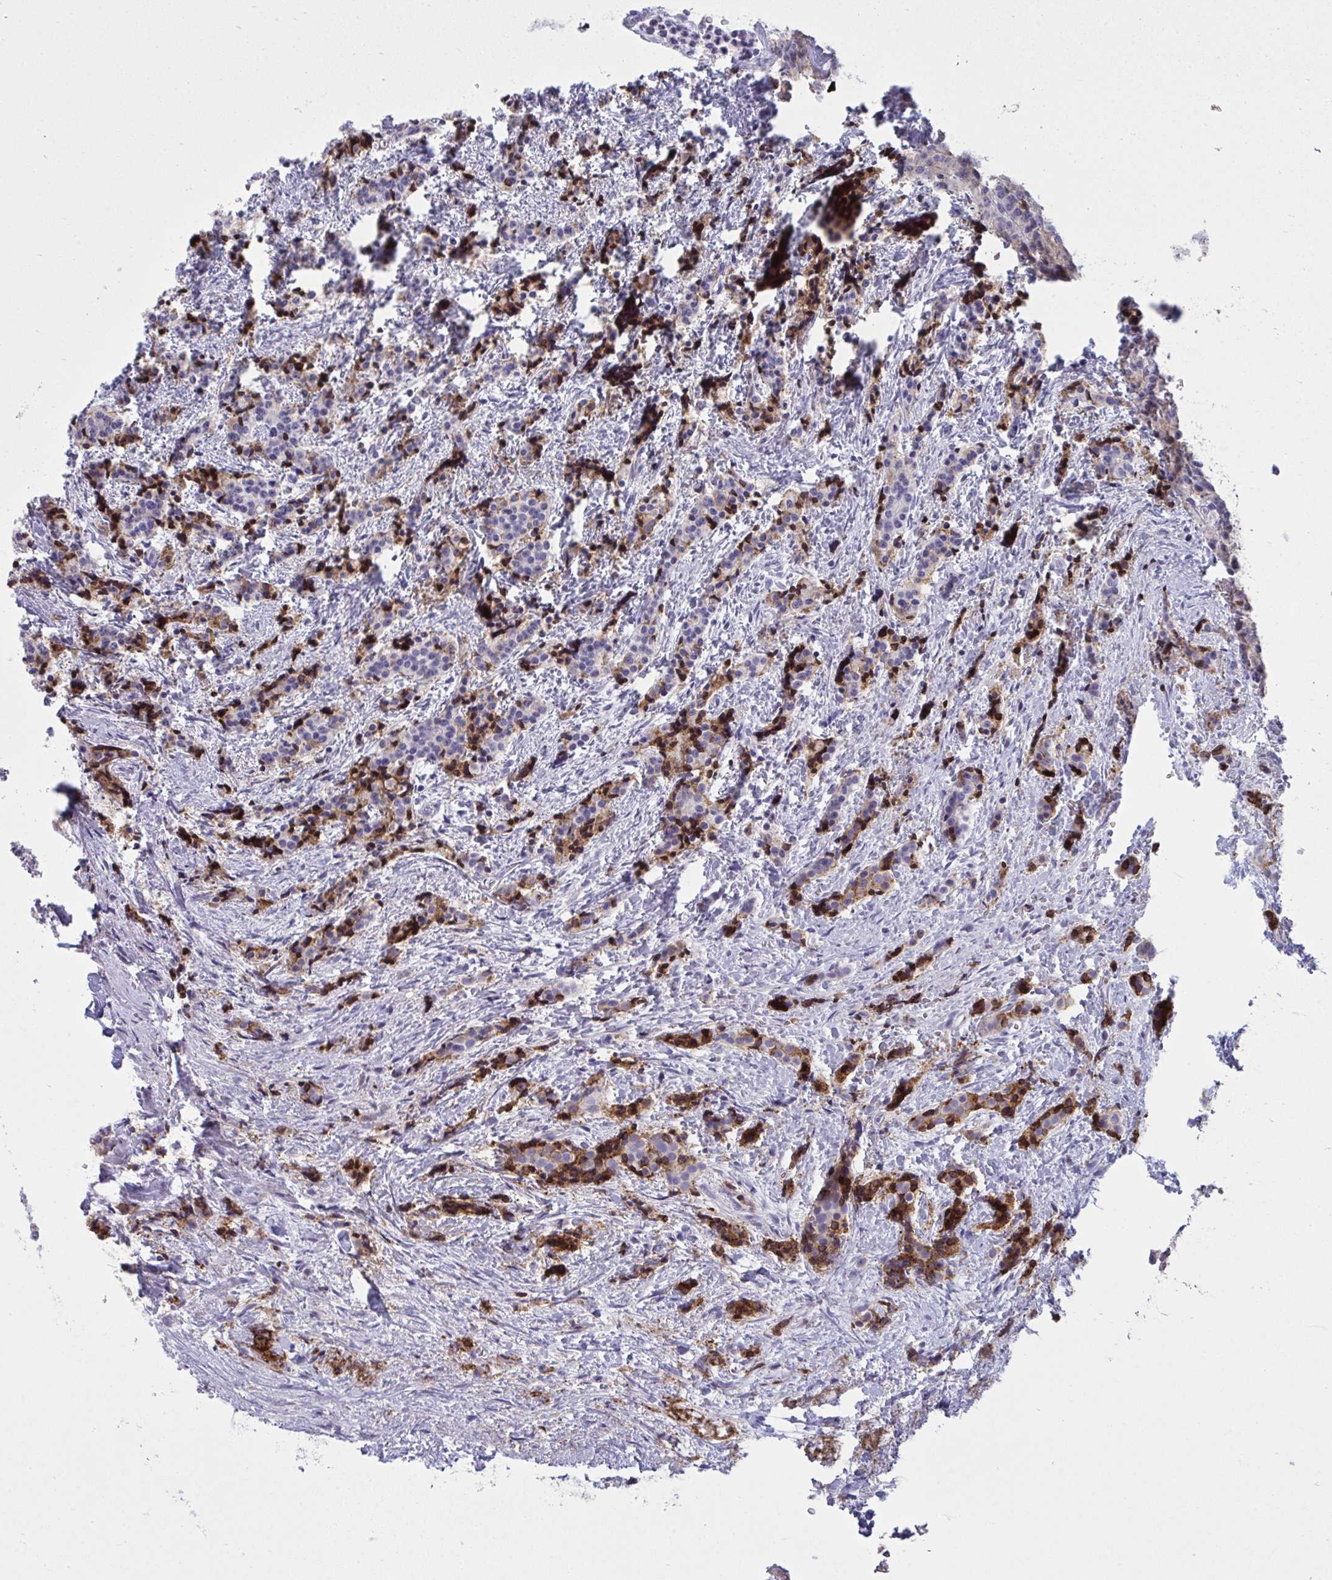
{"staining": {"intensity": "strong", "quantity": "25%-75%", "location": "cytoplasmic/membranous,nuclear"}, "tissue": "carcinoid", "cell_type": "Tumor cells", "image_type": "cancer", "snomed": [{"axis": "morphology", "description": "Carcinoid, malignant, NOS"}, {"axis": "topography", "description": "Small intestine"}], "caption": "Strong cytoplasmic/membranous and nuclear staining is seen in approximately 25%-75% of tumor cells in carcinoid. The protein of interest is stained brown, and the nuclei are stained in blue (DAB (3,3'-diaminobenzidine) IHC with brightfield microscopy, high magnification).", "gene": "RGPD5", "patient": {"sex": "female", "age": 73}}